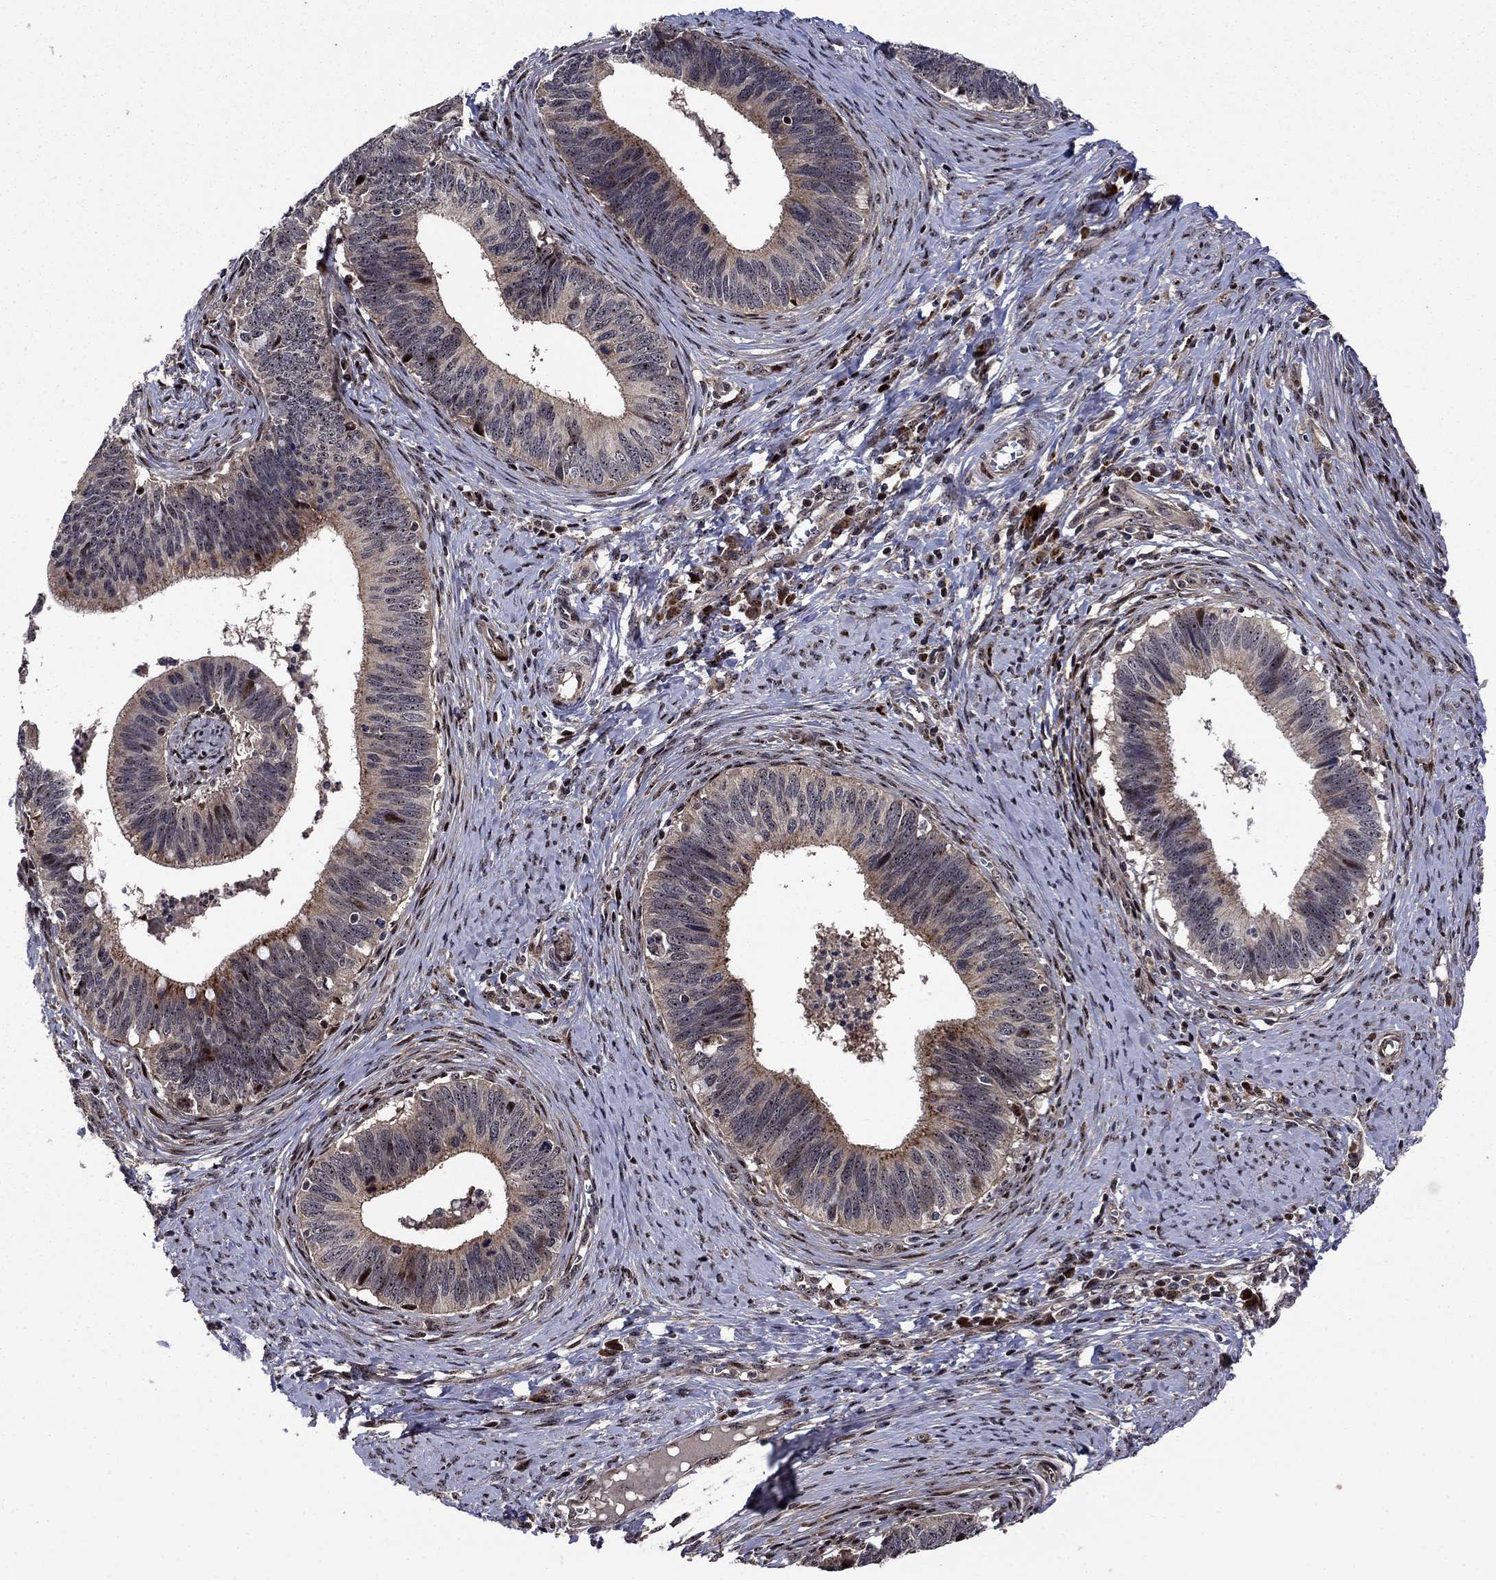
{"staining": {"intensity": "moderate", "quantity": "<25%", "location": "cytoplasmic/membranous"}, "tissue": "cervical cancer", "cell_type": "Tumor cells", "image_type": "cancer", "snomed": [{"axis": "morphology", "description": "Adenocarcinoma, NOS"}, {"axis": "topography", "description": "Cervix"}], "caption": "Adenocarcinoma (cervical) stained with a protein marker demonstrates moderate staining in tumor cells.", "gene": "AGTPBP1", "patient": {"sex": "female", "age": 42}}